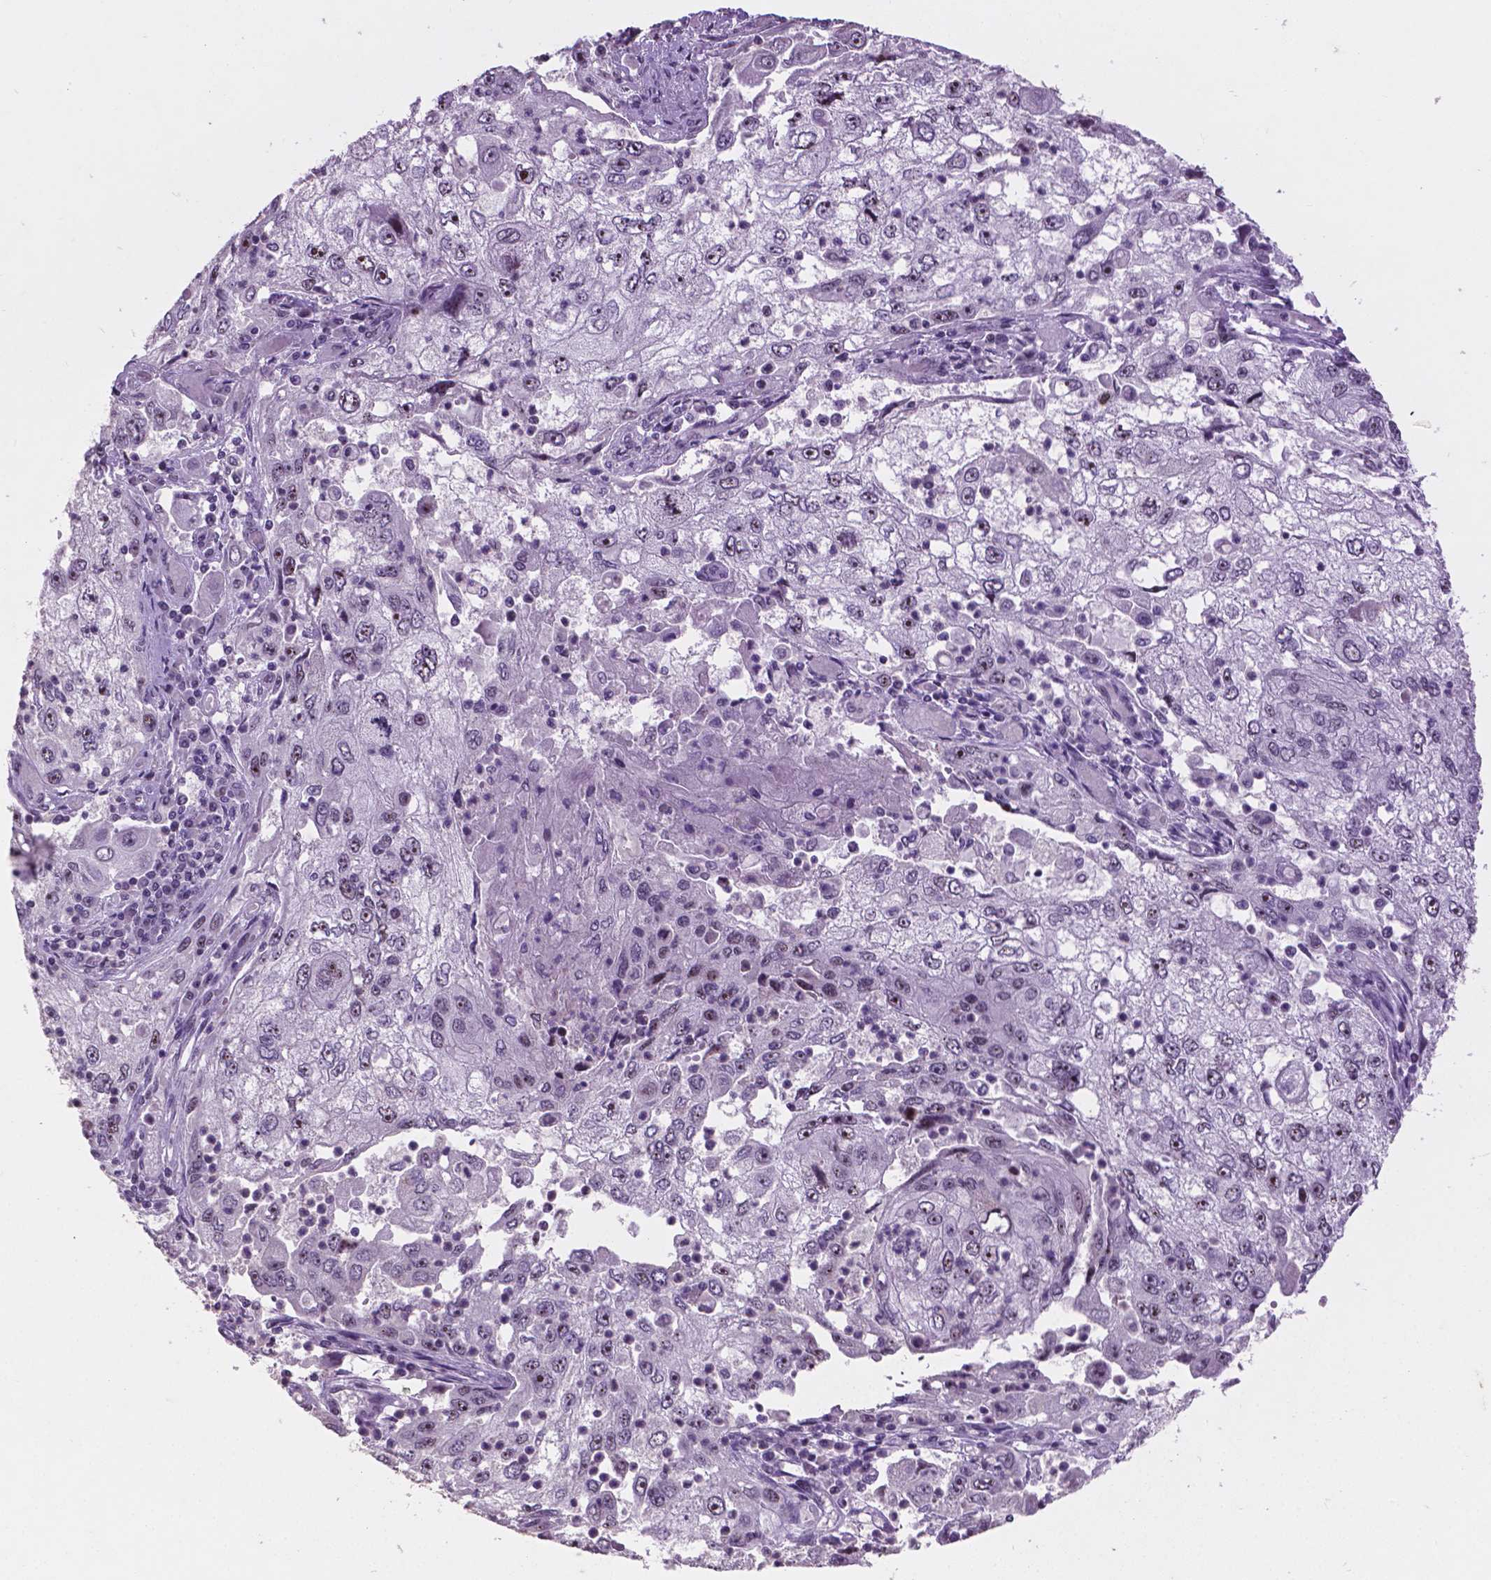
{"staining": {"intensity": "negative", "quantity": "none", "location": "none"}, "tissue": "cervical cancer", "cell_type": "Tumor cells", "image_type": "cancer", "snomed": [{"axis": "morphology", "description": "Squamous cell carcinoma, NOS"}, {"axis": "topography", "description": "Cervix"}], "caption": "An image of human cervical cancer is negative for staining in tumor cells. (DAB IHC, high magnification).", "gene": "COIL", "patient": {"sex": "female", "age": 36}}